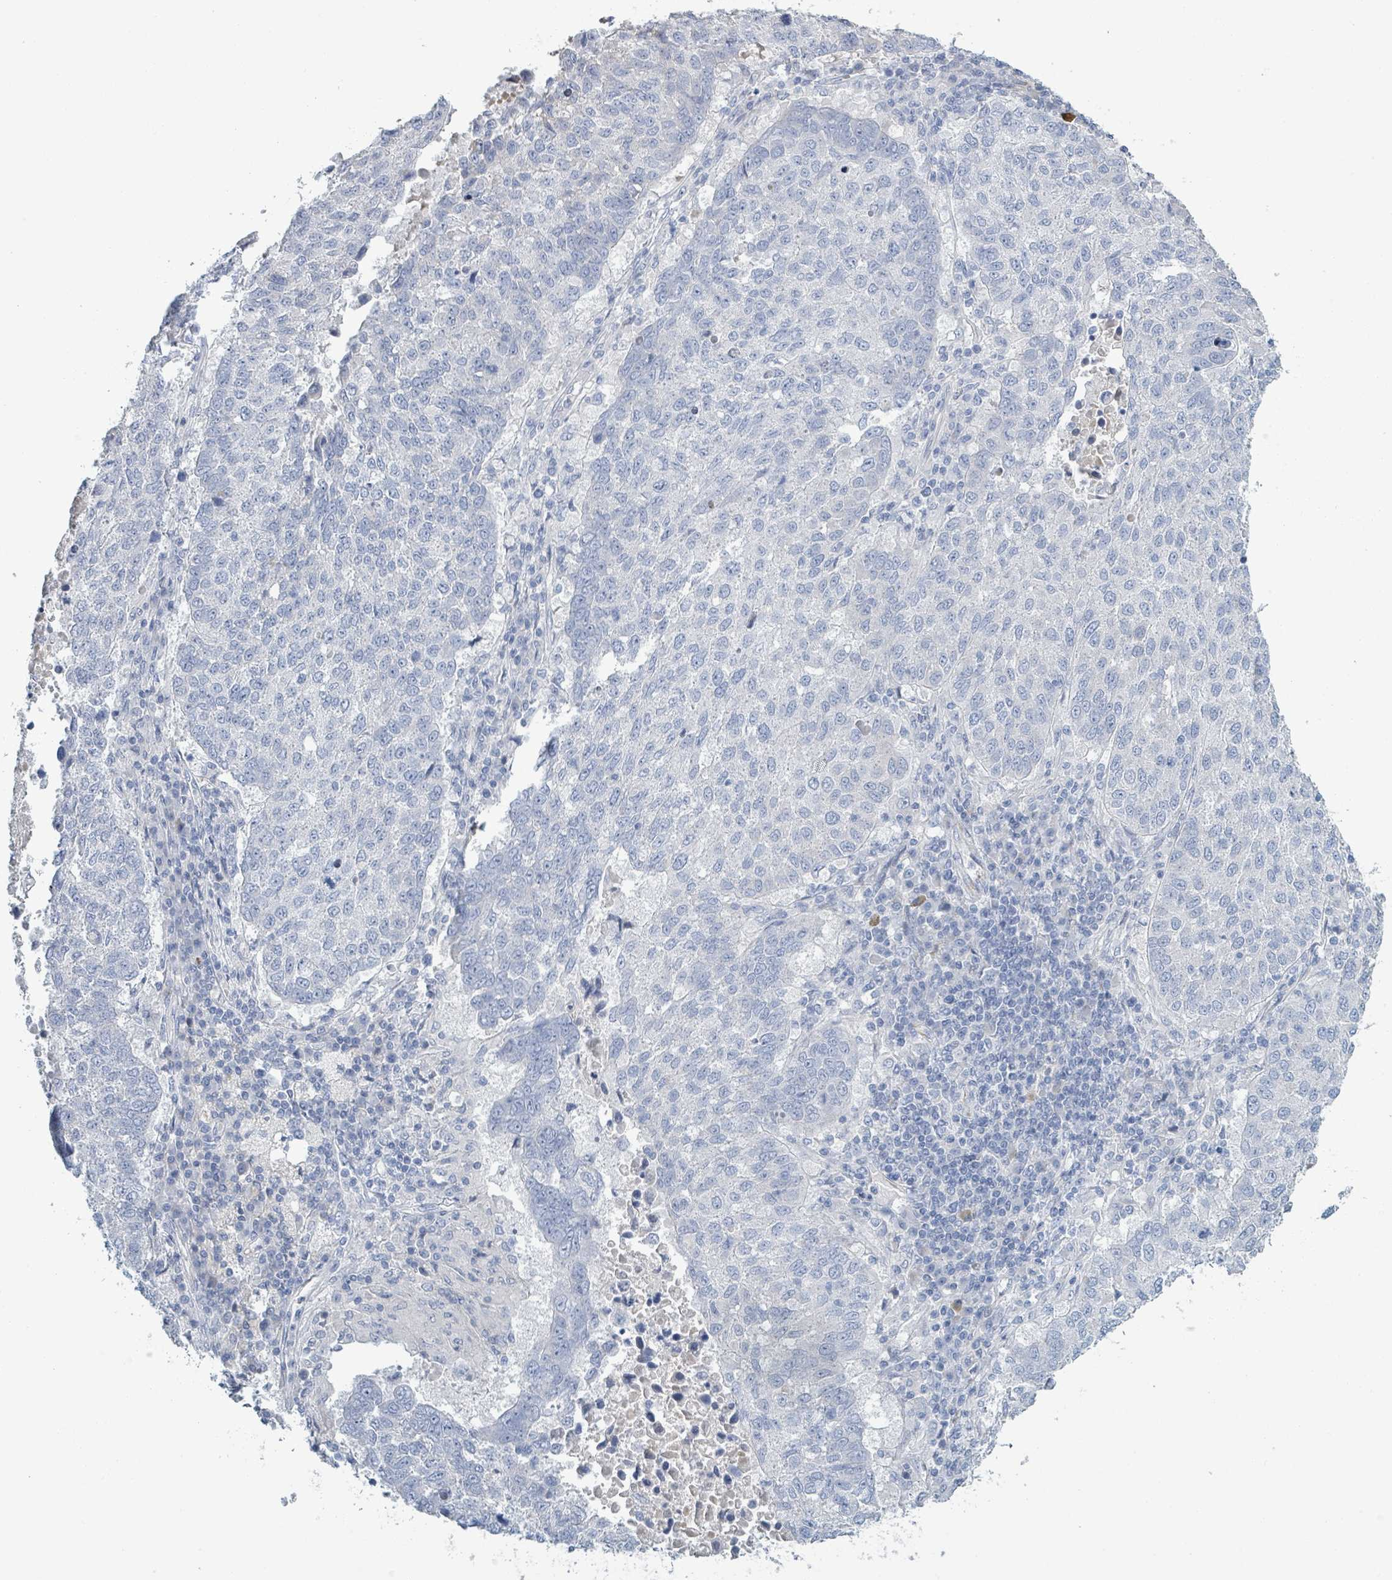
{"staining": {"intensity": "negative", "quantity": "none", "location": "none"}, "tissue": "lung cancer", "cell_type": "Tumor cells", "image_type": "cancer", "snomed": [{"axis": "morphology", "description": "Squamous cell carcinoma, NOS"}, {"axis": "topography", "description": "Lung"}], "caption": "Photomicrograph shows no protein positivity in tumor cells of lung squamous cell carcinoma tissue.", "gene": "RAB33B", "patient": {"sex": "male", "age": 73}}